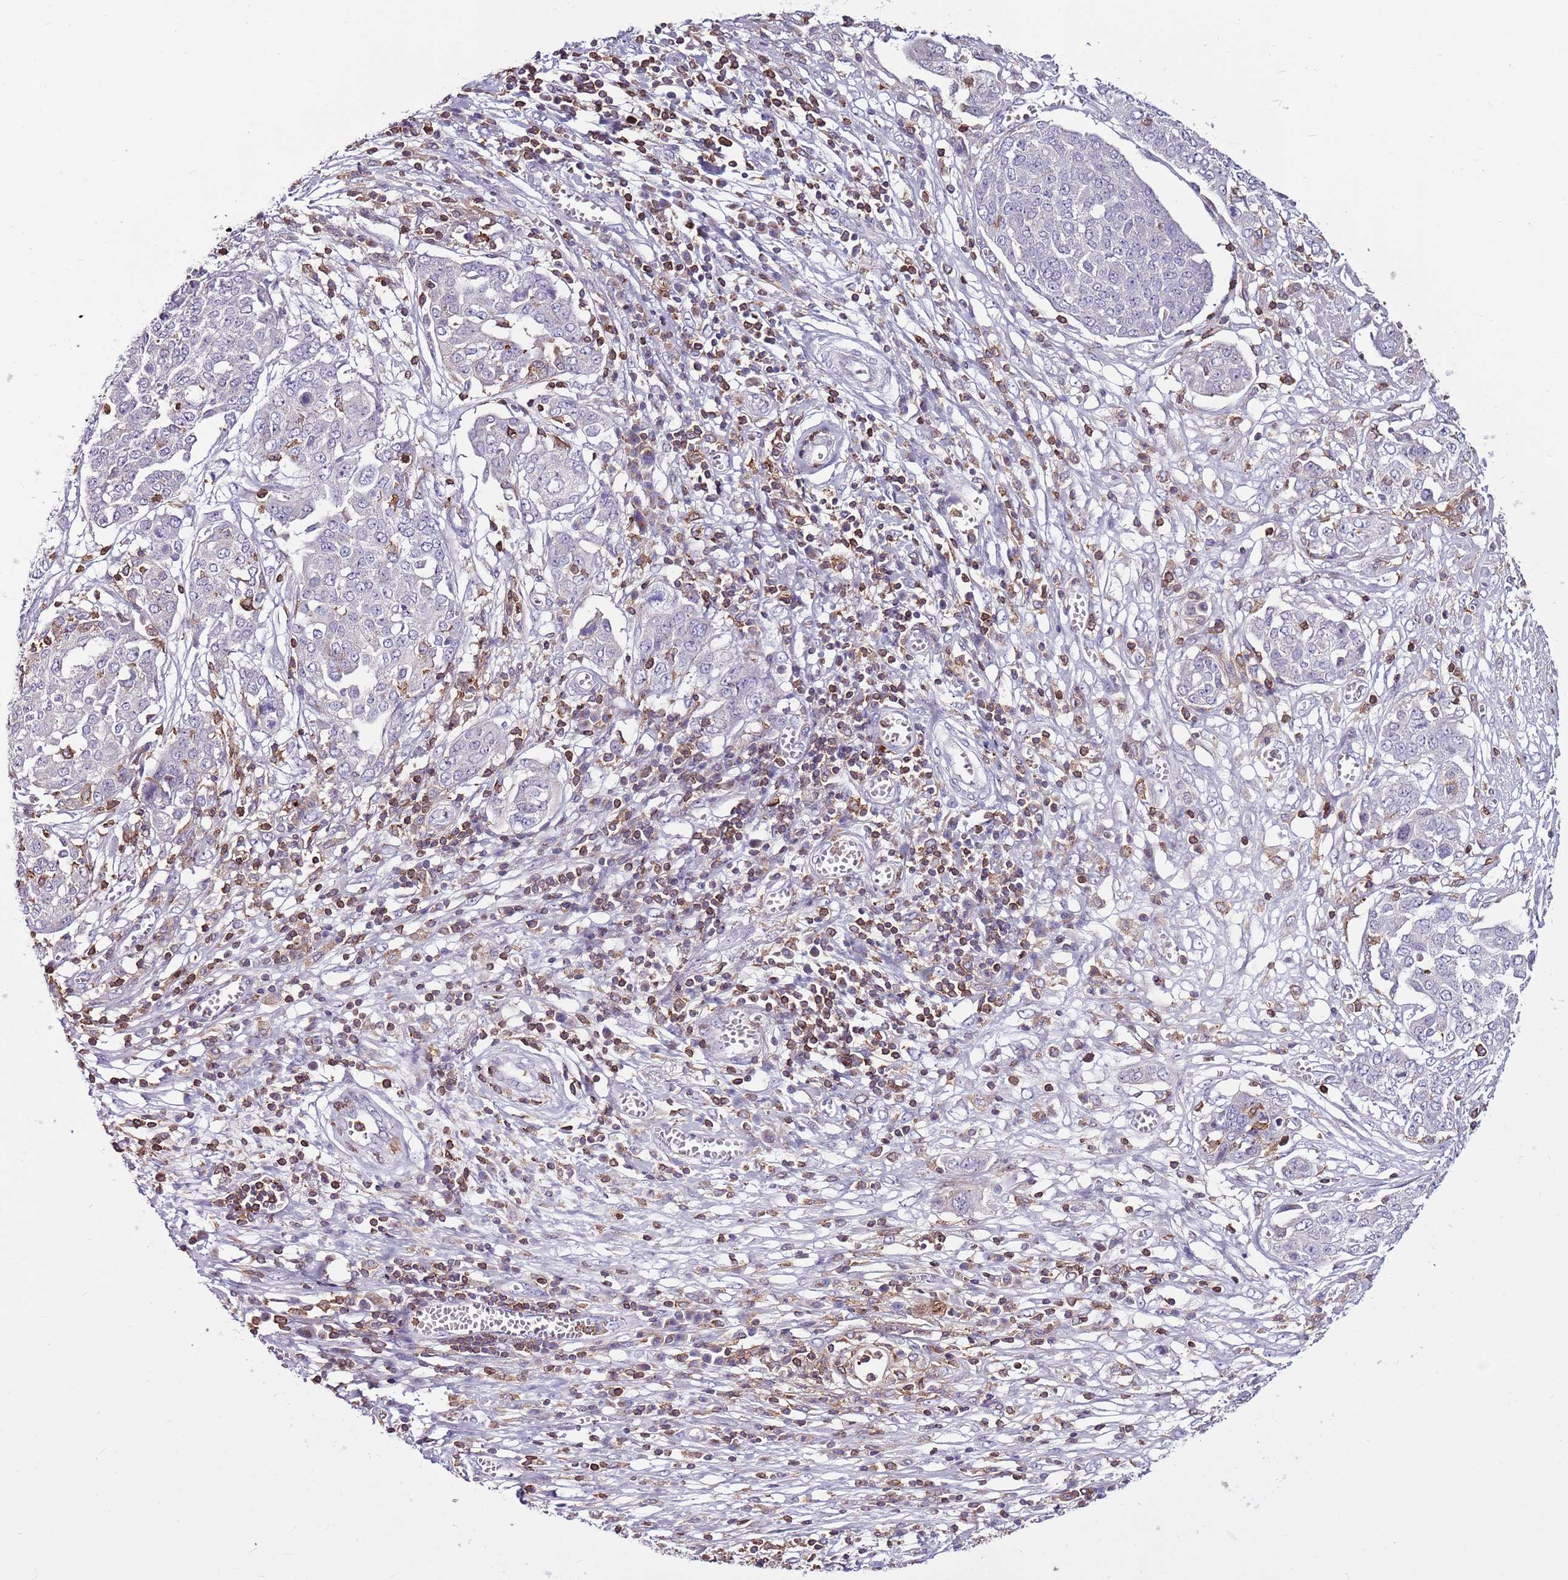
{"staining": {"intensity": "negative", "quantity": "none", "location": "none"}, "tissue": "ovarian cancer", "cell_type": "Tumor cells", "image_type": "cancer", "snomed": [{"axis": "morphology", "description": "Cystadenocarcinoma, serous, NOS"}, {"axis": "topography", "description": "Soft tissue"}, {"axis": "topography", "description": "Ovary"}], "caption": "This is an IHC micrograph of serous cystadenocarcinoma (ovarian). There is no positivity in tumor cells.", "gene": "ZSWIM1", "patient": {"sex": "female", "age": 57}}